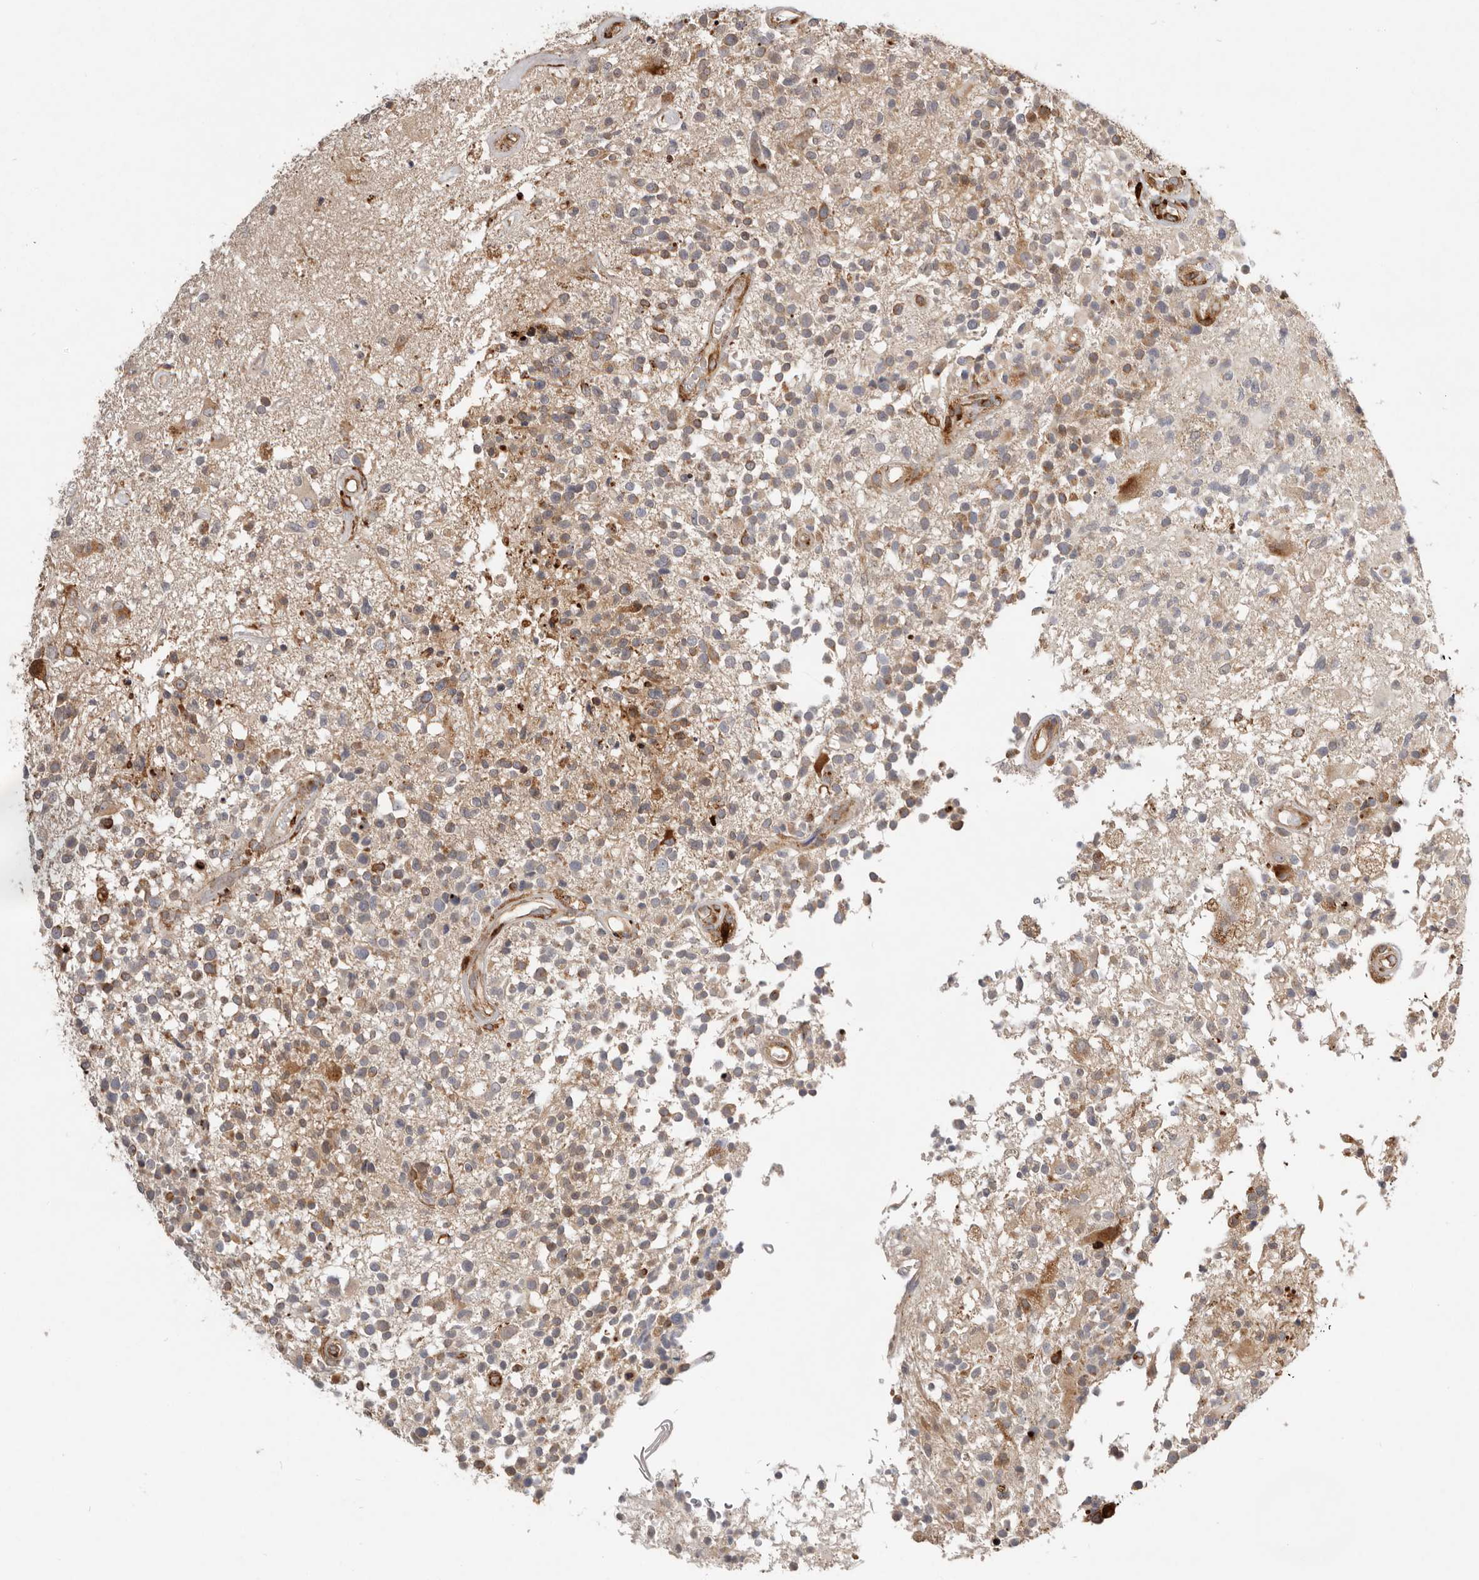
{"staining": {"intensity": "moderate", "quantity": ">75%", "location": "cytoplasmic/membranous"}, "tissue": "glioma", "cell_type": "Tumor cells", "image_type": "cancer", "snomed": [{"axis": "morphology", "description": "Glioma, malignant, High grade"}, {"axis": "morphology", "description": "Glioblastoma, NOS"}, {"axis": "topography", "description": "Brain"}], "caption": "Protein staining shows moderate cytoplasmic/membranous expression in approximately >75% of tumor cells in malignant glioma (high-grade).", "gene": "WDTC1", "patient": {"sex": "male", "age": 60}}